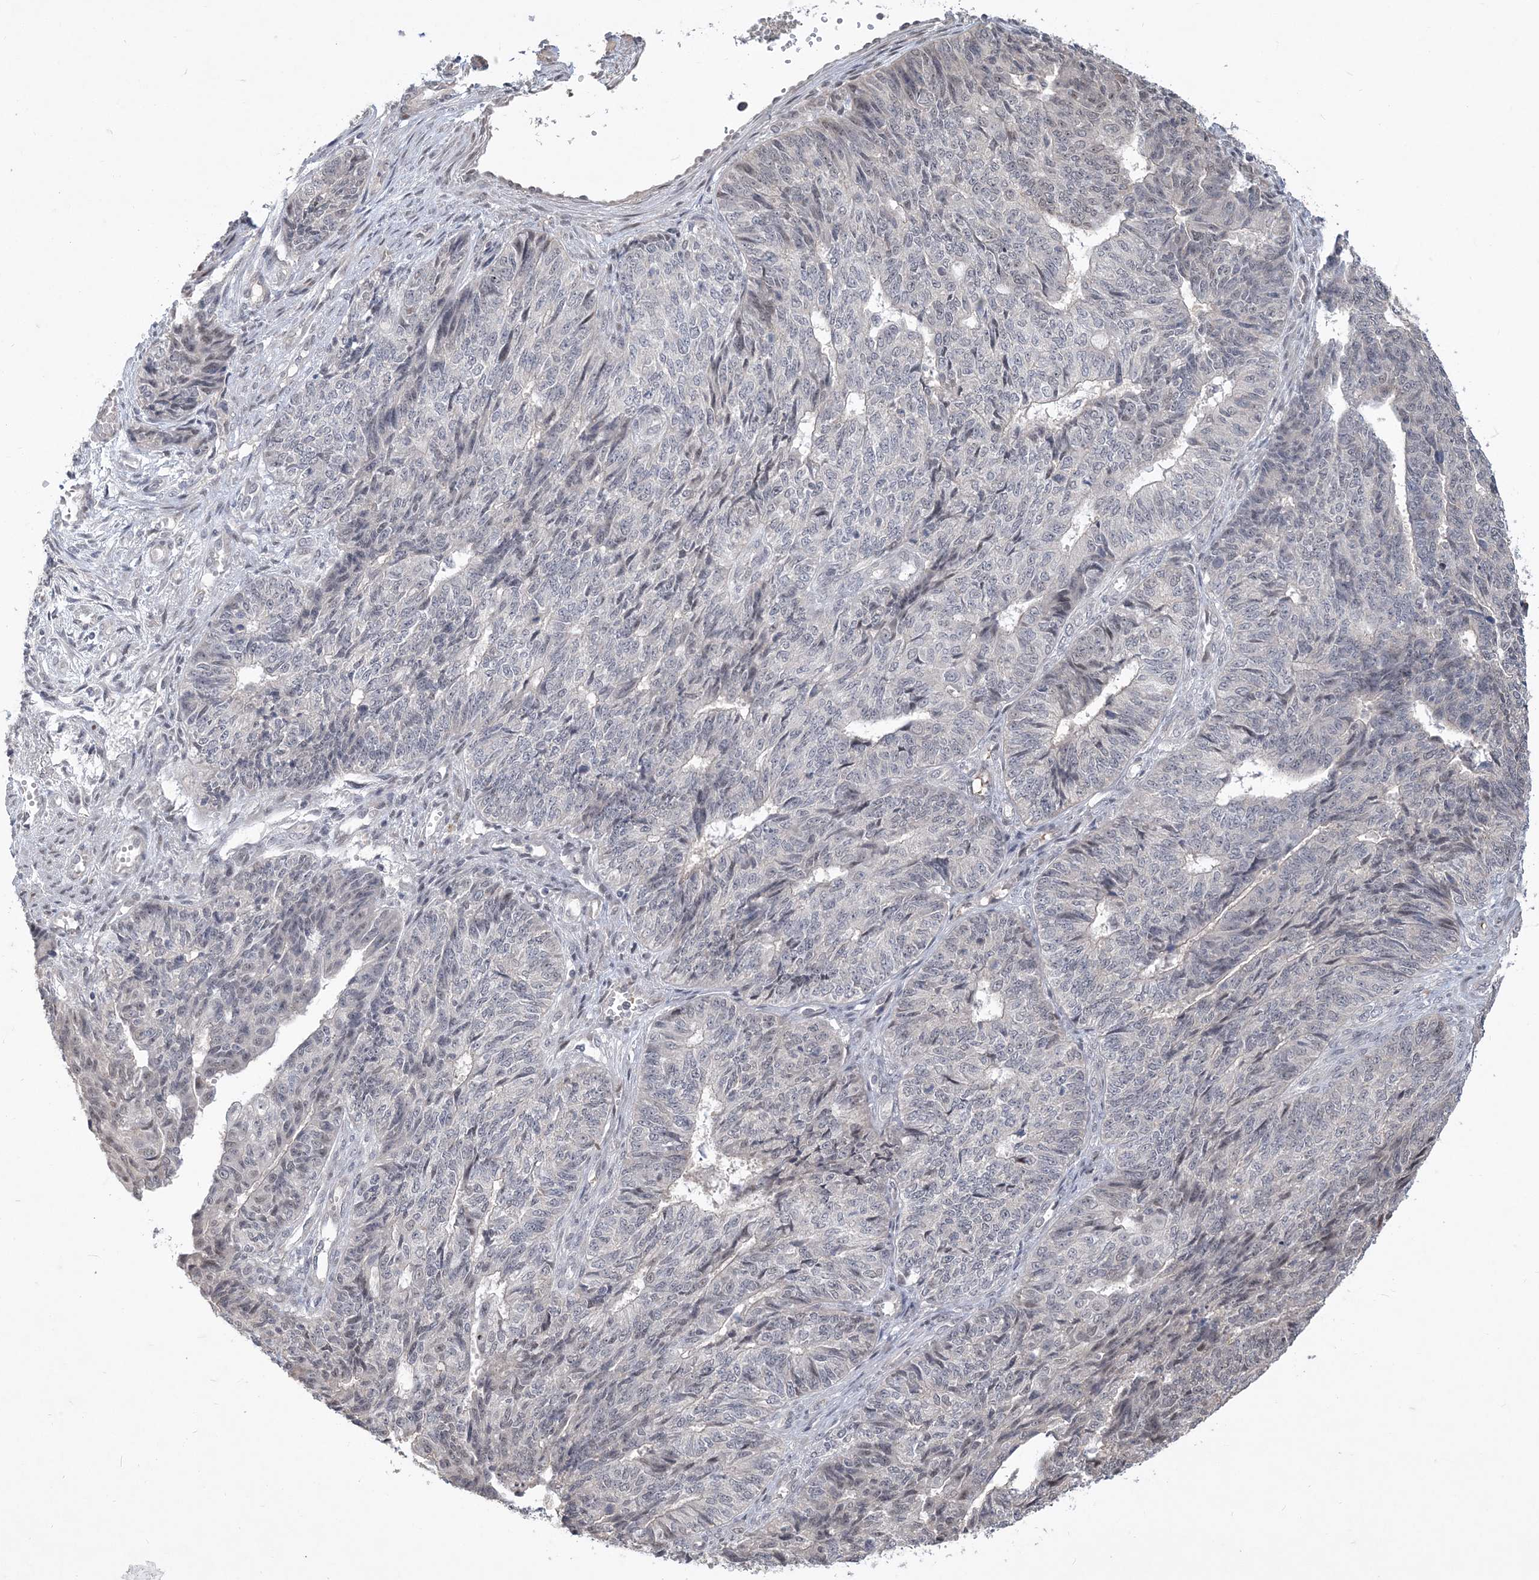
{"staining": {"intensity": "negative", "quantity": "none", "location": "none"}, "tissue": "endometrial cancer", "cell_type": "Tumor cells", "image_type": "cancer", "snomed": [{"axis": "morphology", "description": "Adenocarcinoma, NOS"}, {"axis": "topography", "description": "Endometrium"}], "caption": "Tumor cells are negative for protein expression in human adenocarcinoma (endometrial).", "gene": "TSPEAR", "patient": {"sex": "female", "age": 32}}